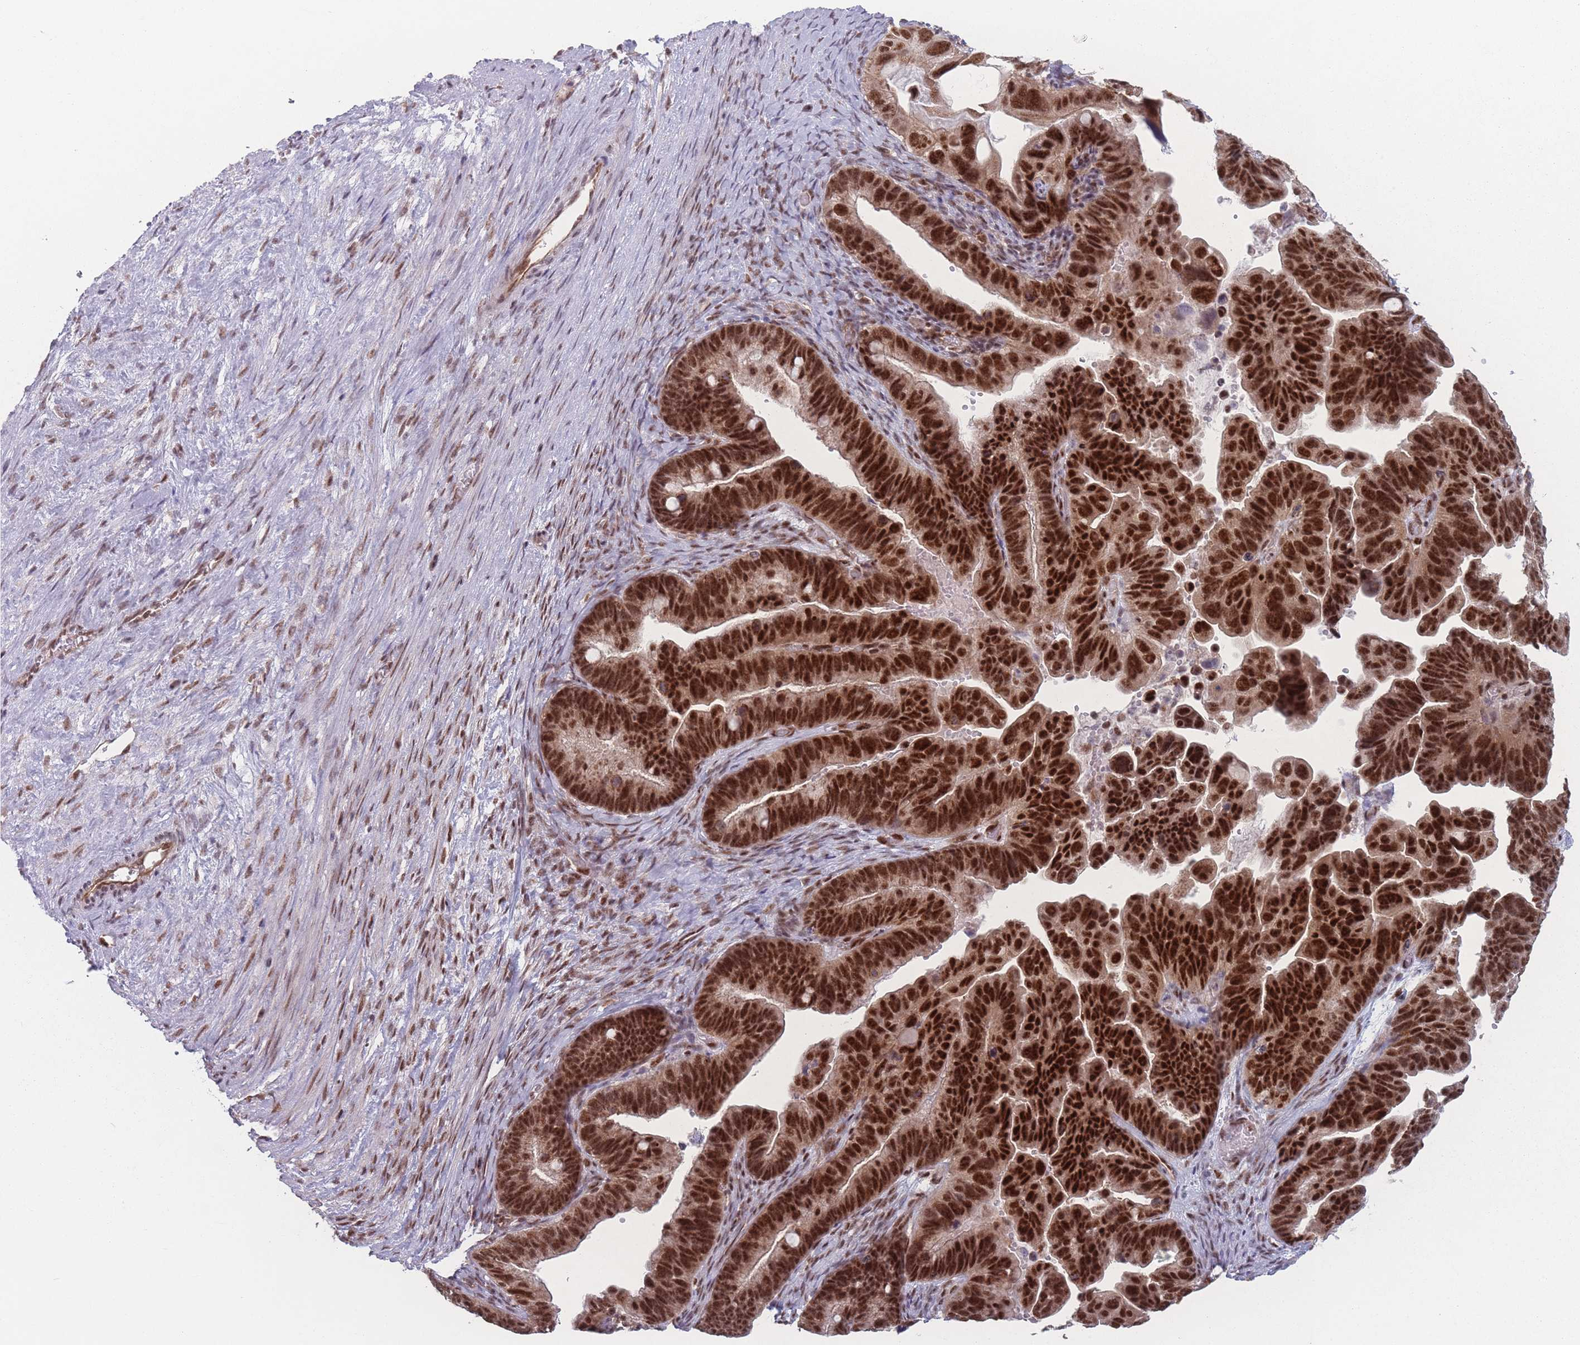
{"staining": {"intensity": "strong", "quantity": ">75%", "location": "nuclear"}, "tissue": "ovarian cancer", "cell_type": "Tumor cells", "image_type": "cancer", "snomed": [{"axis": "morphology", "description": "Cystadenocarcinoma, serous, NOS"}, {"axis": "topography", "description": "Ovary"}], "caption": "A micrograph of serous cystadenocarcinoma (ovarian) stained for a protein demonstrates strong nuclear brown staining in tumor cells.", "gene": "ZC3H14", "patient": {"sex": "female", "age": 56}}